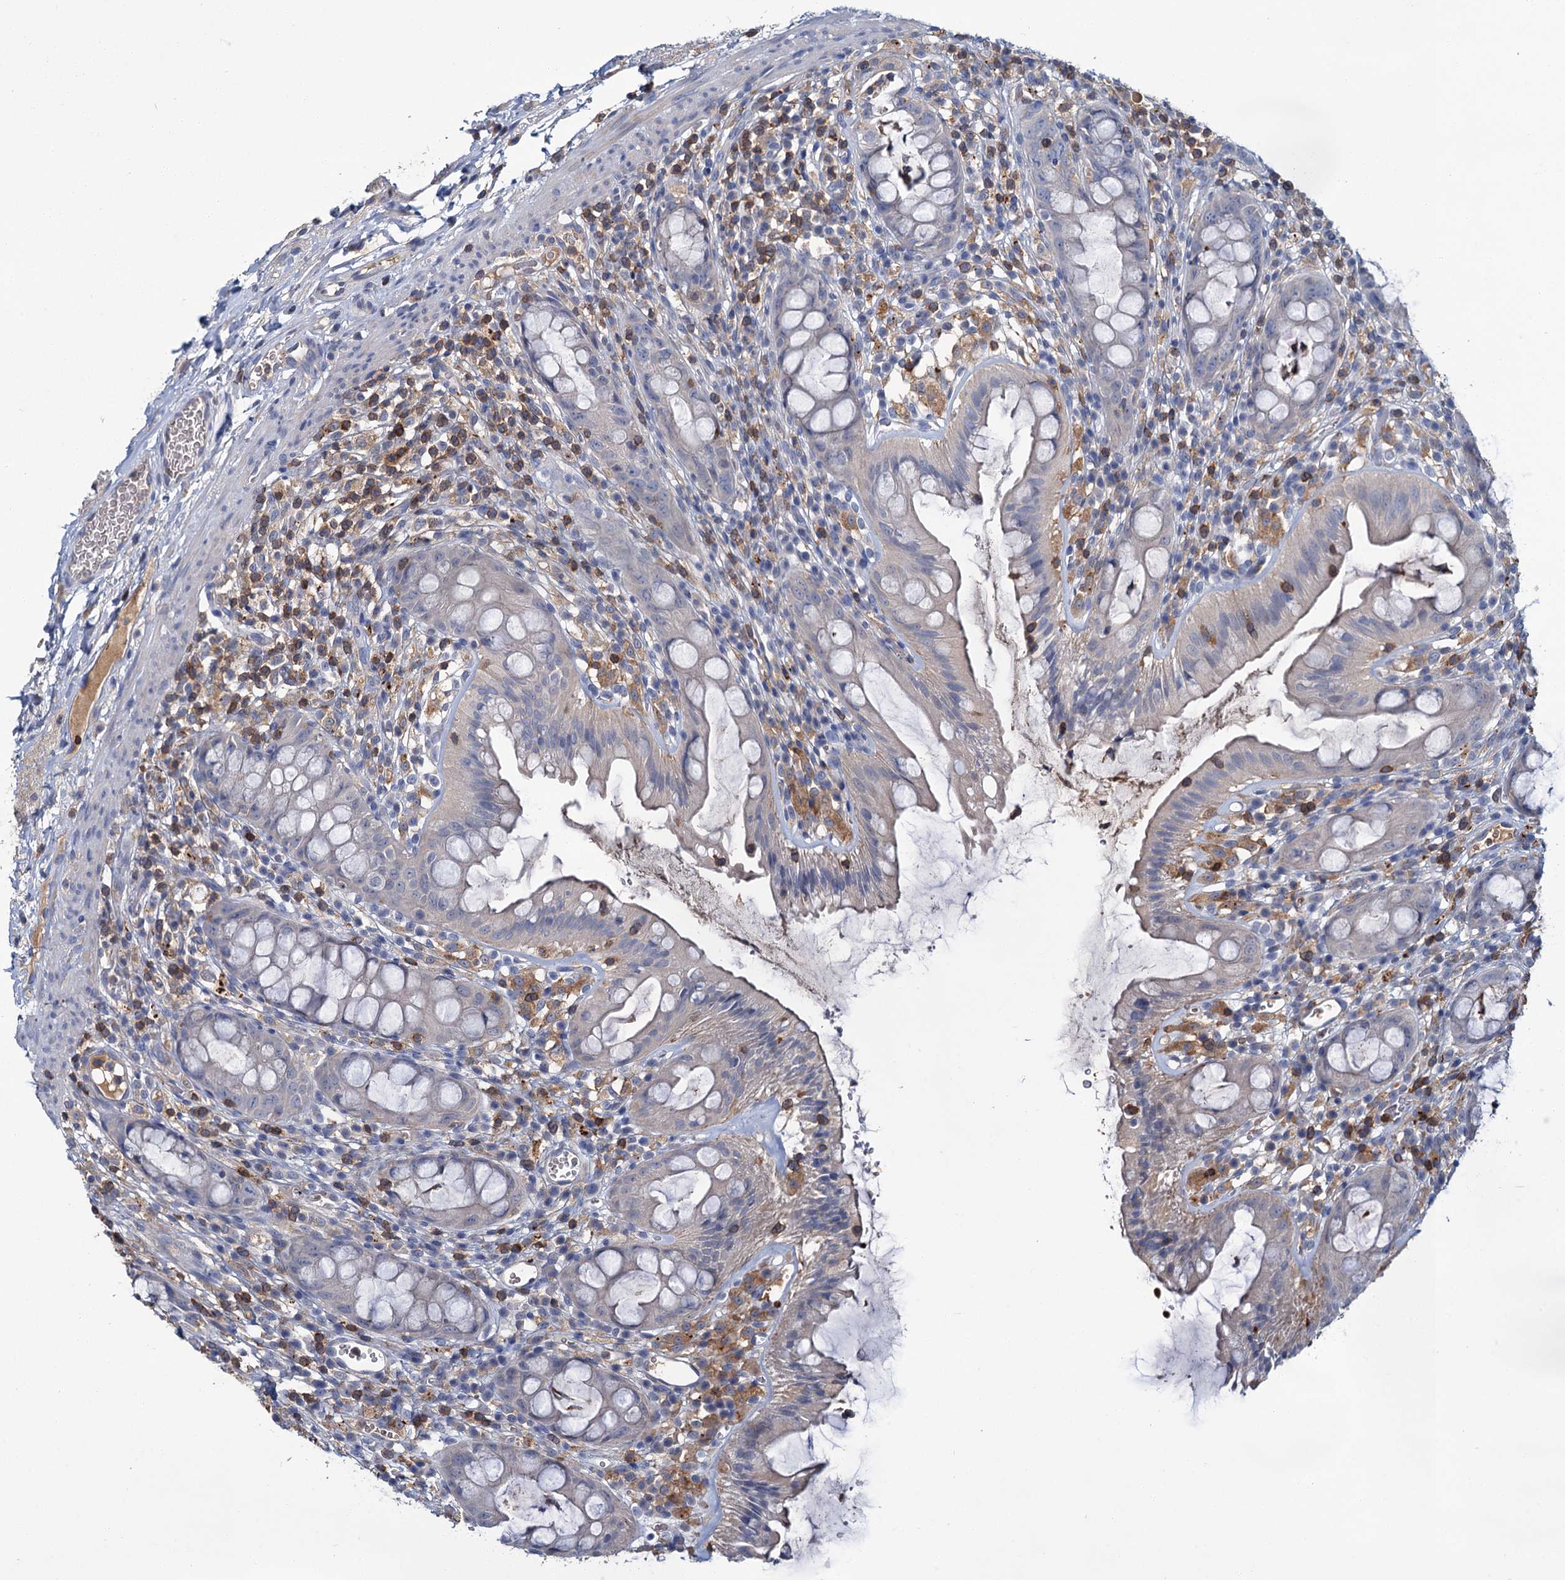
{"staining": {"intensity": "negative", "quantity": "none", "location": "none"}, "tissue": "rectum", "cell_type": "Glandular cells", "image_type": "normal", "snomed": [{"axis": "morphology", "description": "Normal tissue, NOS"}, {"axis": "topography", "description": "Rectum"}], "caption": "Immunohistochemistry of normal human rectum exhibits no expression in glandular cells.", "gene": "FGFR2", "patient": {"sex": "female", "age": 57}}